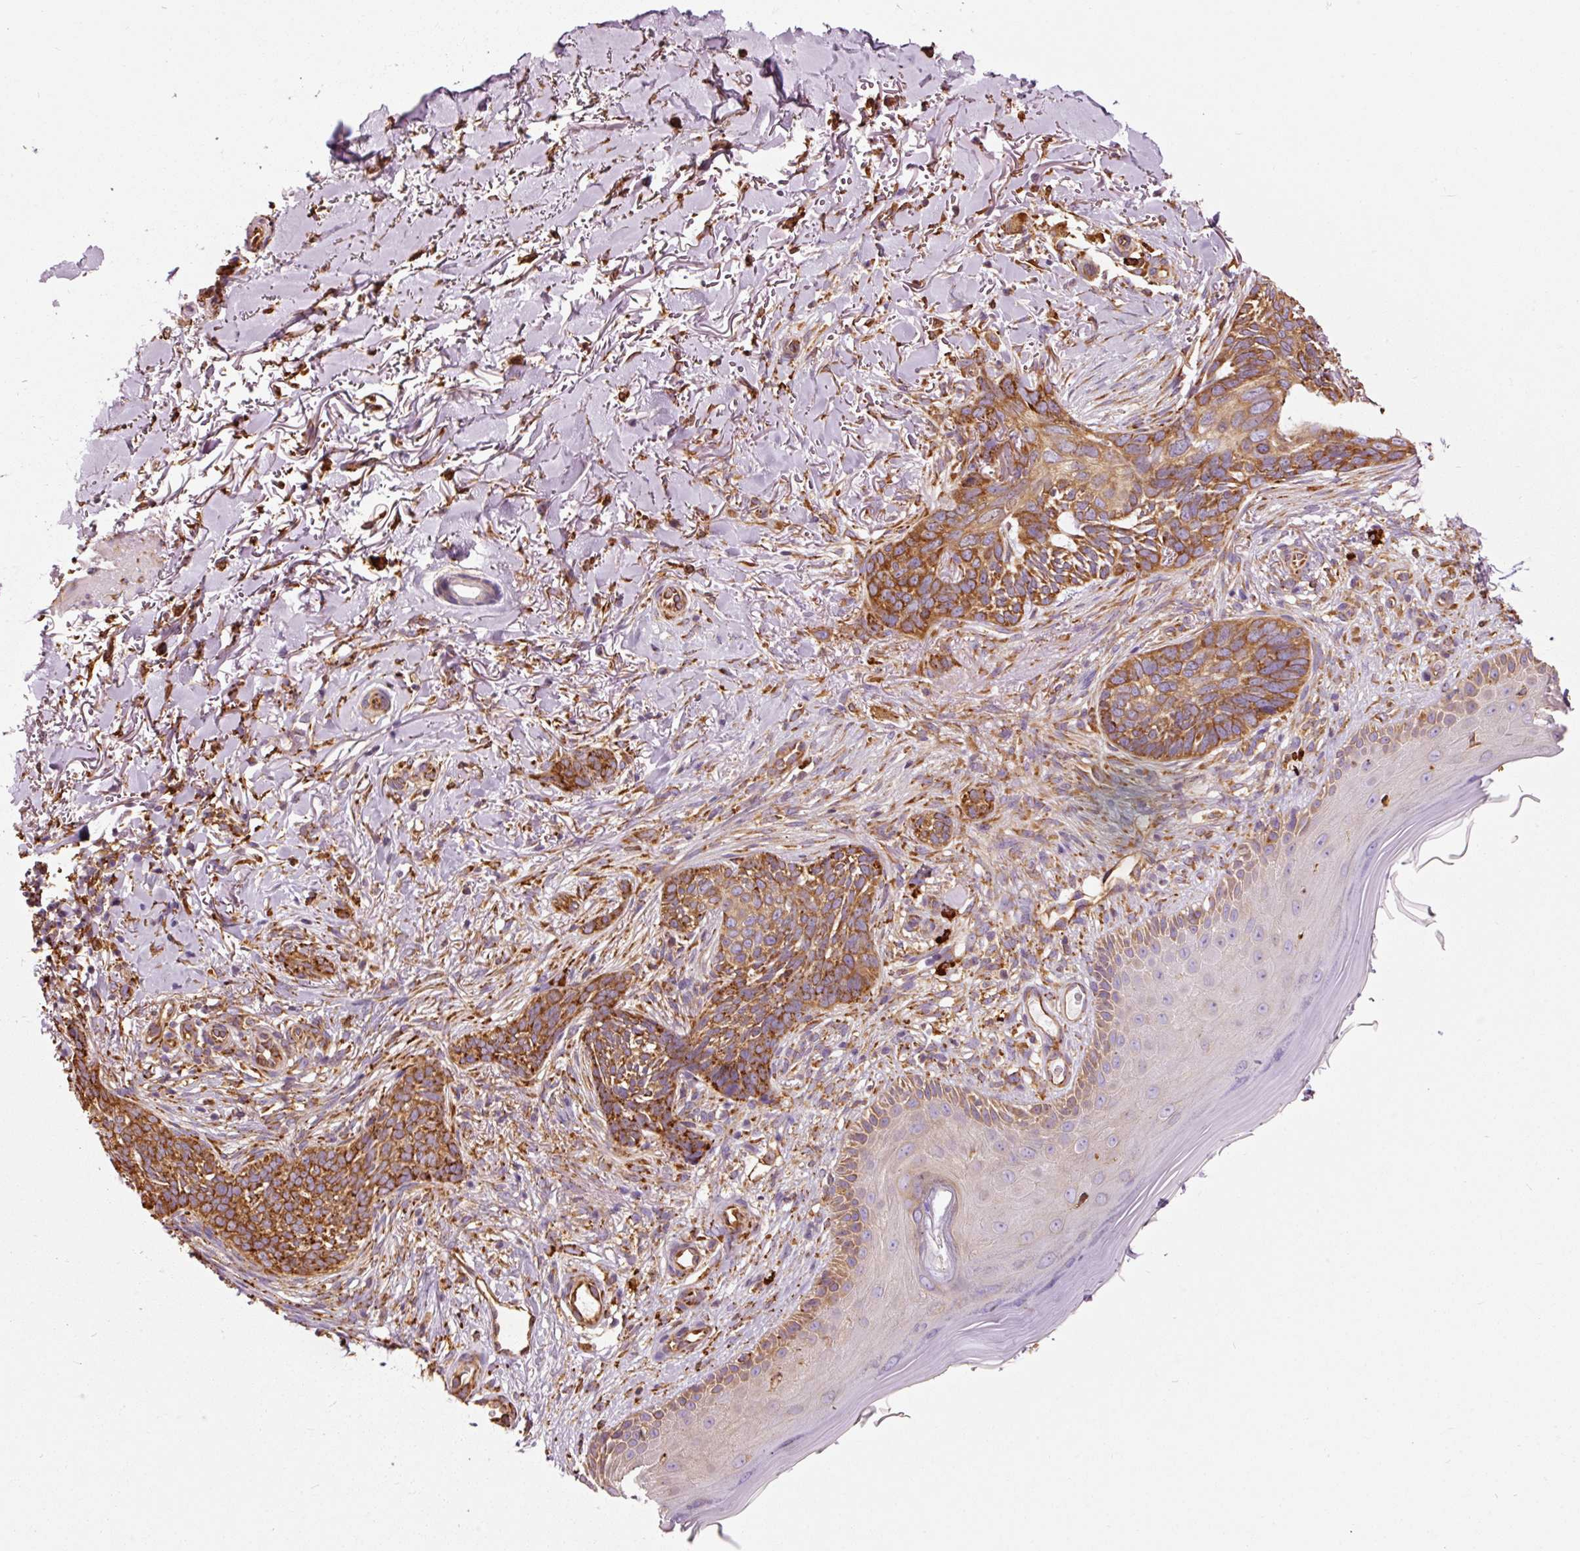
{"staining": {"intensity": "strong", "quantity": ">75%", "location": "cytoplasmic/membranous"}, "tissue": "skin cancer", "cell_type": "Tumor cells", "image_type": "cancer", "snomed": [{"axis": "morphology", "description": "Normal tissue, NOS"}, {"axis": "morphology", "description": "Basal cell carcinoma"}, {"axis": "topography", "description": "Skin"}], "caption": "A high-resolution image shows immunohistochemistry staining of skin cancer (basal cell carcinoma), which exhibits strong cytoplasmic/membranous positivity in about >75% of tumor cells.", "gene": "KLC1", "patient": {"sex": "female", "age": 67}}